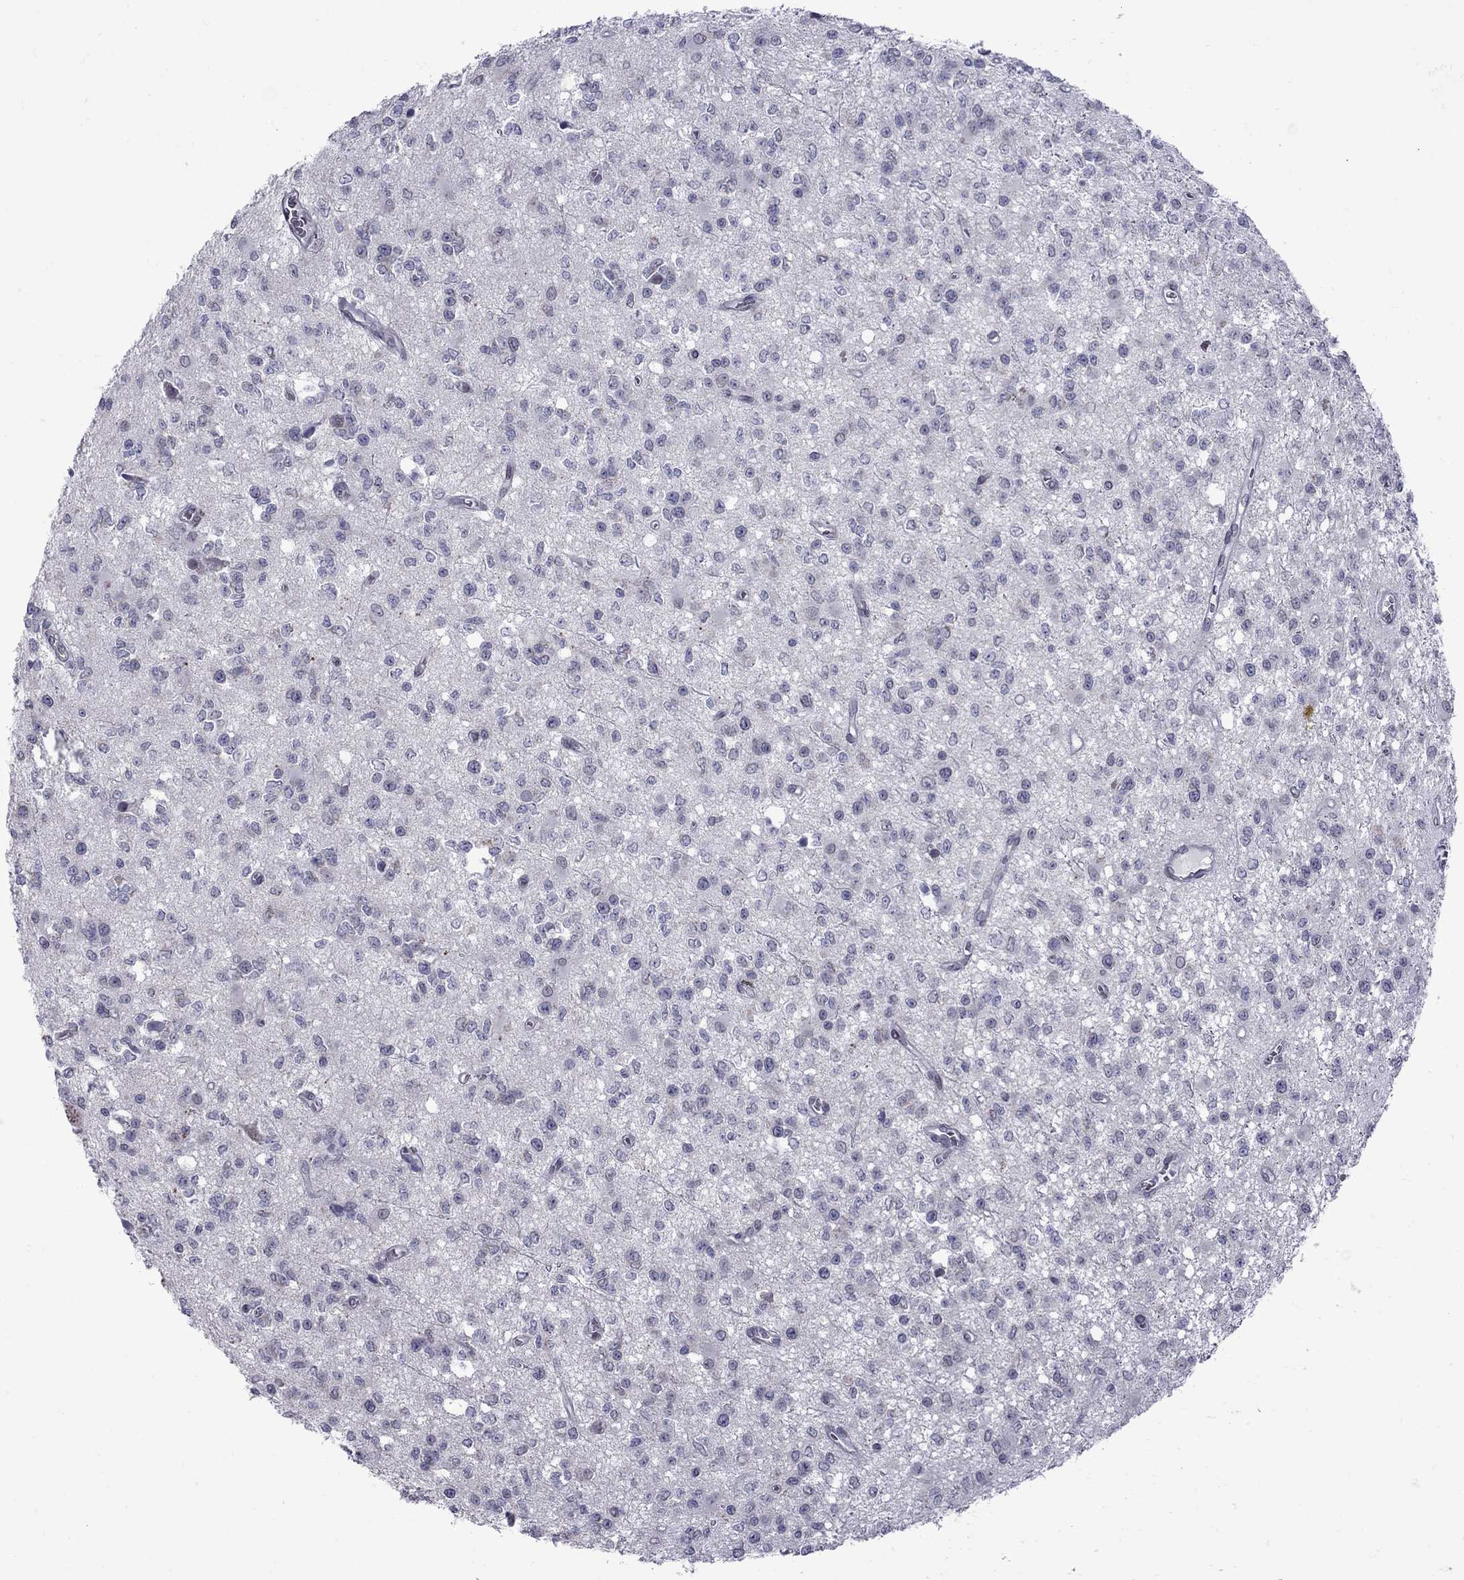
{"staining": {"intensity": "negative", "quantity": "none", "location": "none"}, "tissue": "glioma", "cell_type": "Tumor cells", "image_type": "cancer", "snomed": [{"axis": "morphology", "description": "Glioma, malignant, Low grade"}, {"axis": "topography", "description": "Brain"}], "caption": "Immunohistochemical staining of human low-grade glioma (malignant) exhibits no significant staining in tumor cells. (Brightfield microscopy of DAB (3,3'-diaminobenzidine) IHC at high magnification).", "gene": "CLTCL1", "patient": {"sex": "female", "age": 45}}